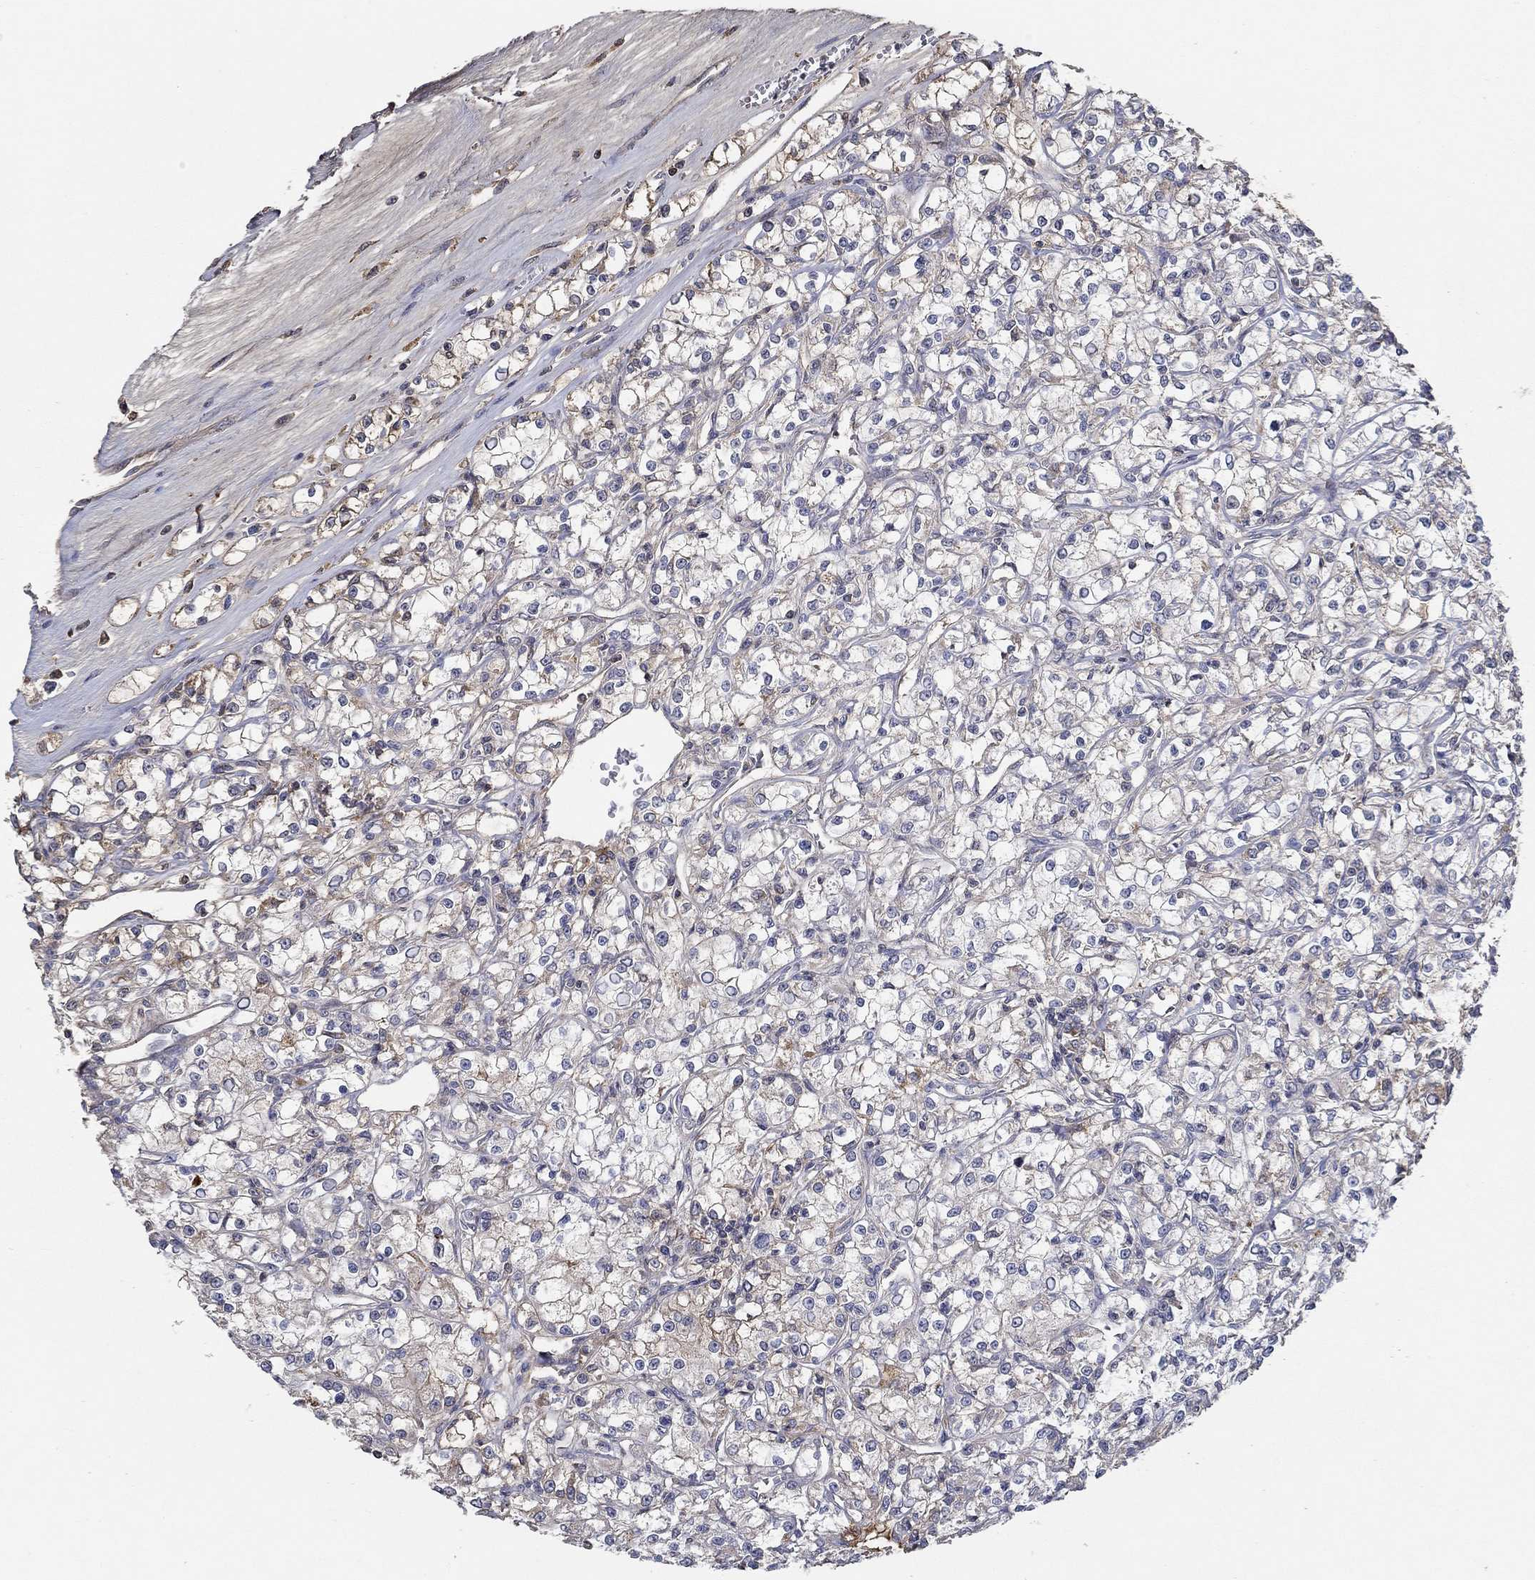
{"staining": {"intensity": "negative", "quantity": "none", "location": "none"}, "tissue": "renal cancer", "cell_type": "Tumor cells", "image_type": "cancer", "snomed": [{"axis": "morphology", "description": "Adenocarcinoma, NOS"}, {"axis": "topography", "description": "Kidney"}], "caption": "The image displays no staining of tumor cells in renal cancer.", "gene": "IL10", "patient": {"sex": "female", "age": 59}}